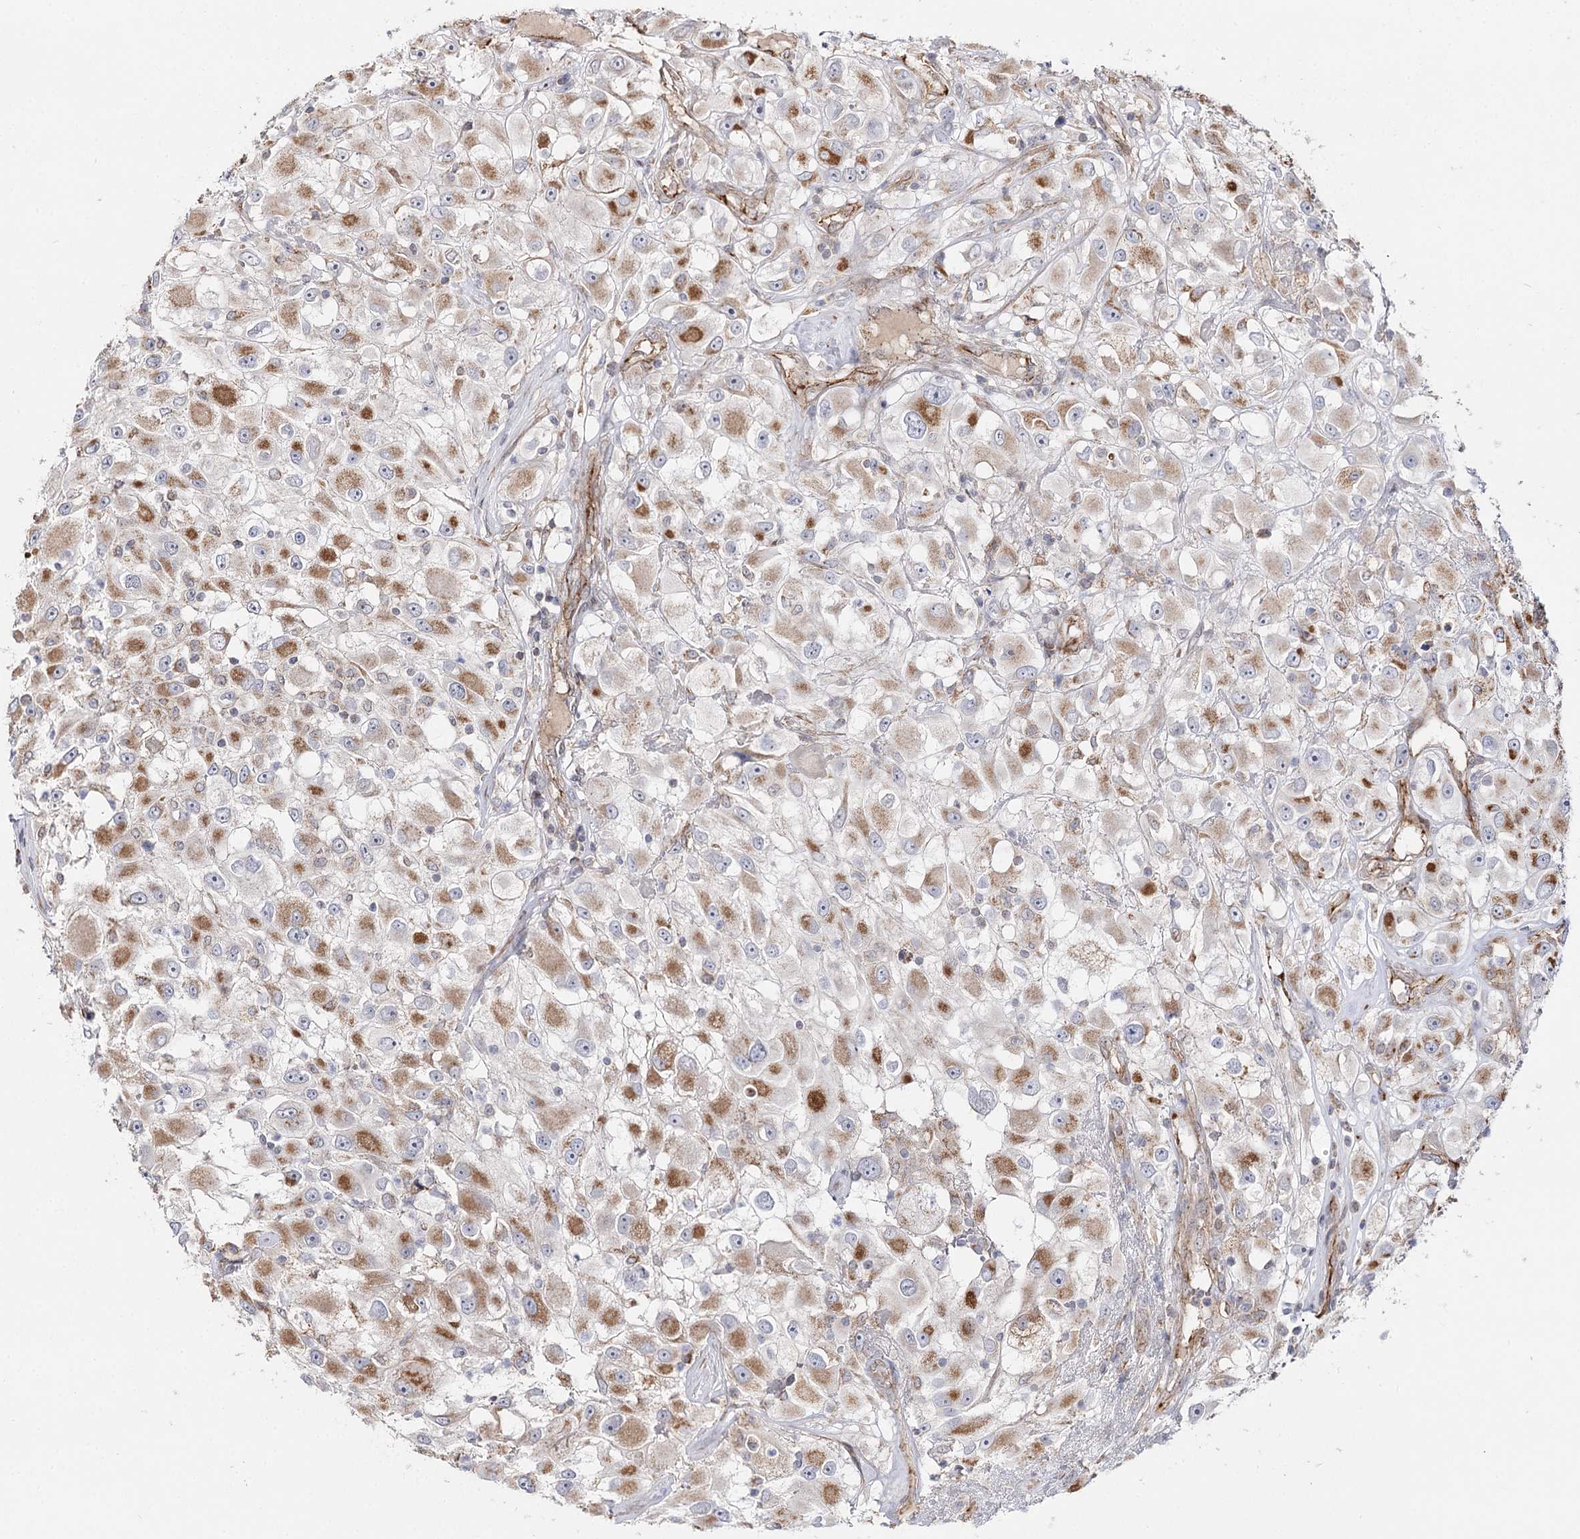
{"staining": {"intensity": "moderate", "quantity": "25%-75%", "location": "cytoplasmic/membranous"}, "tissue": "renal cancer", "cell_type": "Tumor cells", "image_type": "cancer", "snomed": [{"axis": "morphology", "description": "Adenocarcinoma, NOS"}, {"axis": "topography", "description": "Kidney"}], "caption": "DAB (3,3'-diaminobenzidine) immunohistochemical staining of human renal adenocarcinoma displays moderate cytoplasmic/membranous protein staining in approximately 25%-75% of tumor cells.", "gene": "CBR4", "patient": {"sex": "female", "age": 52}}